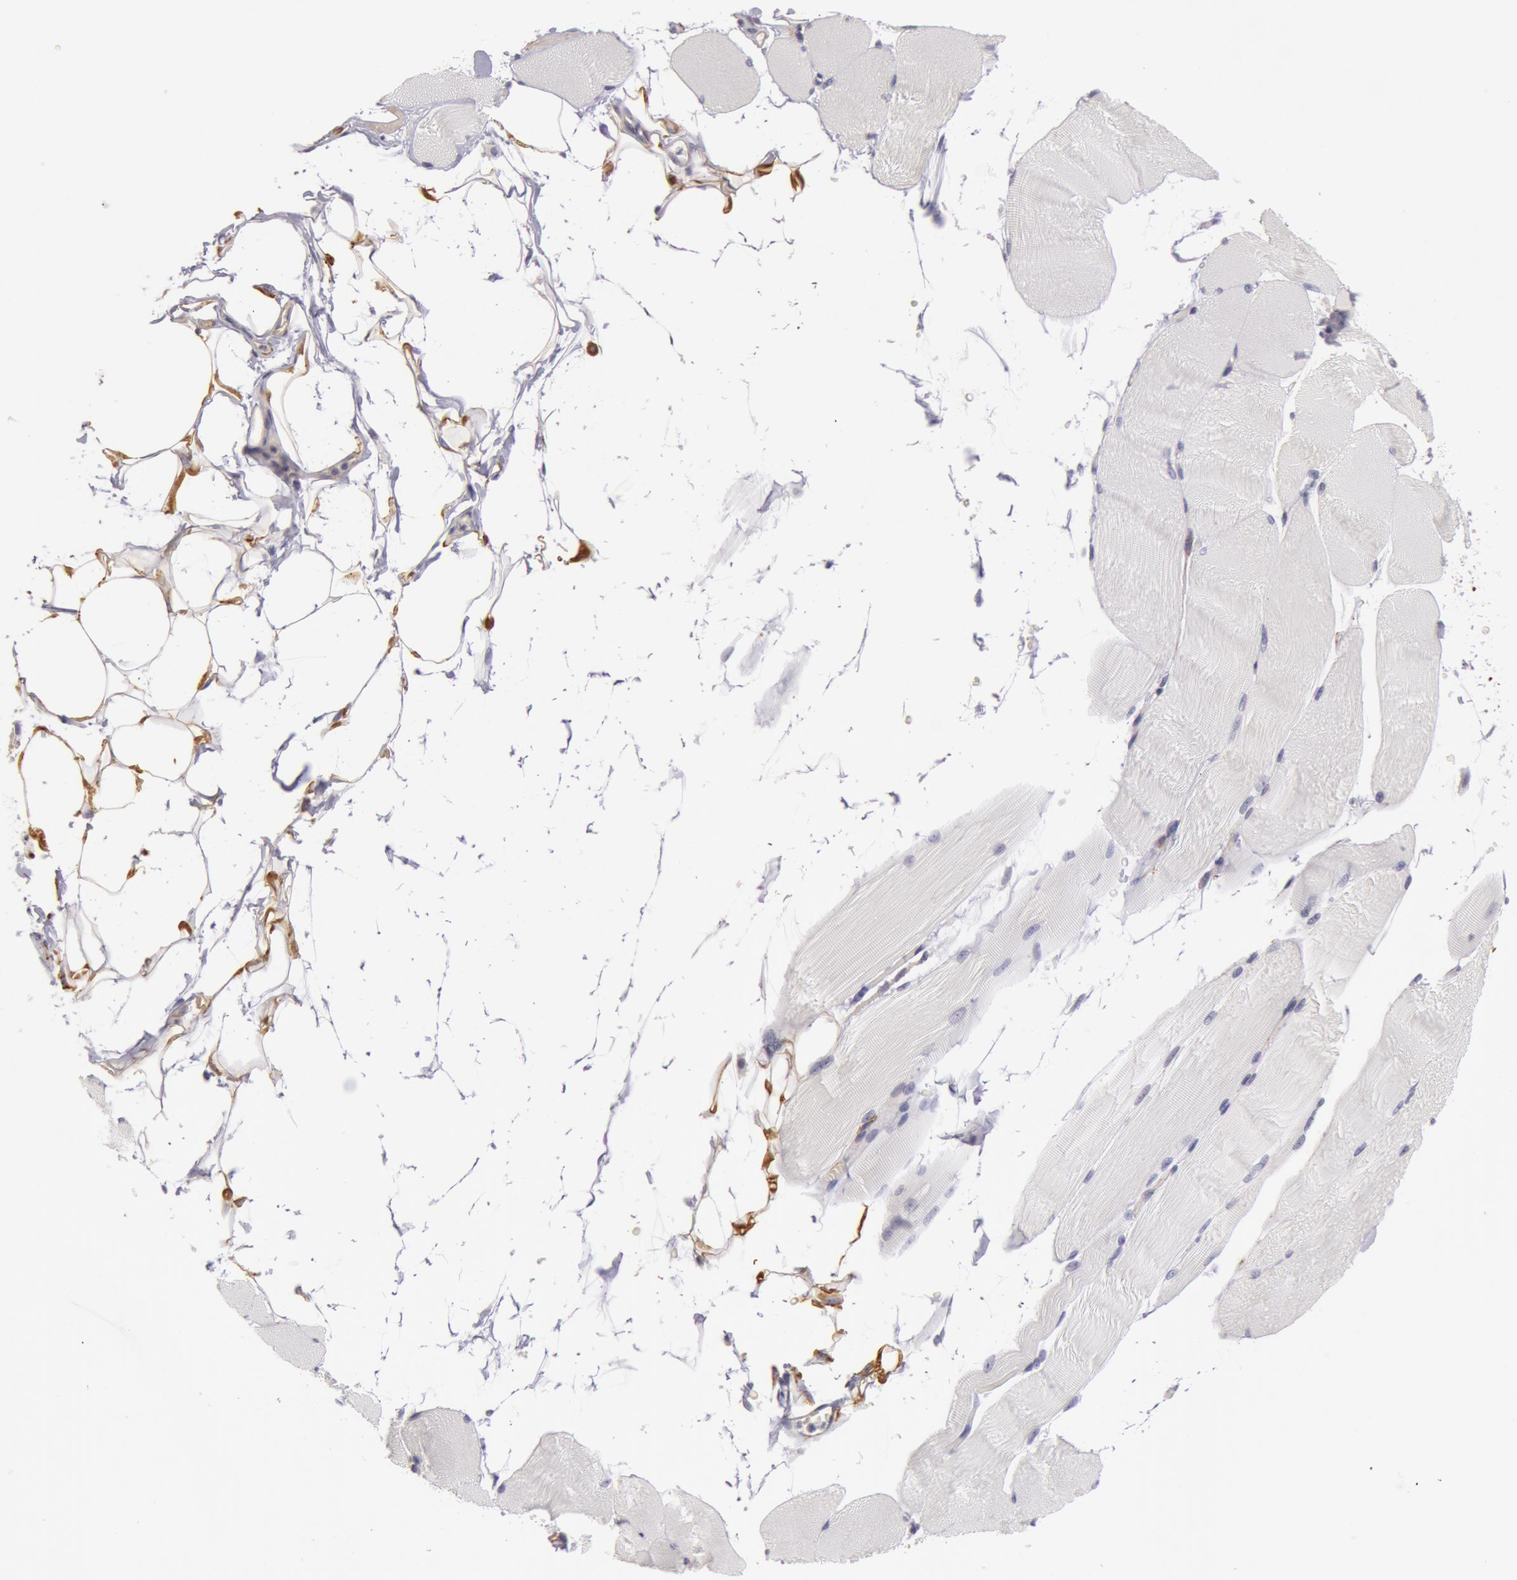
{"staining": {"intensity": "negative", "quantity": "none", "location": "none"}, "tissue": "skeletal muscle", "cell_type": "Myocytes", "image_type": "normal", "snomed": [{"axis": "morphology", "description": "Normal tissue, NOS"}, {"axis": "topography", "description": "Skeletal muscle"}, {"axis": "topography", "description": "Parathyroid gland"}], "caption": "This is an immunohistochemistry histopathology image of benign human skeletal muscle. There is no positivity in myocytes.", "gene": "IL23A", "patient": {"sex": "female", "age": 37}}